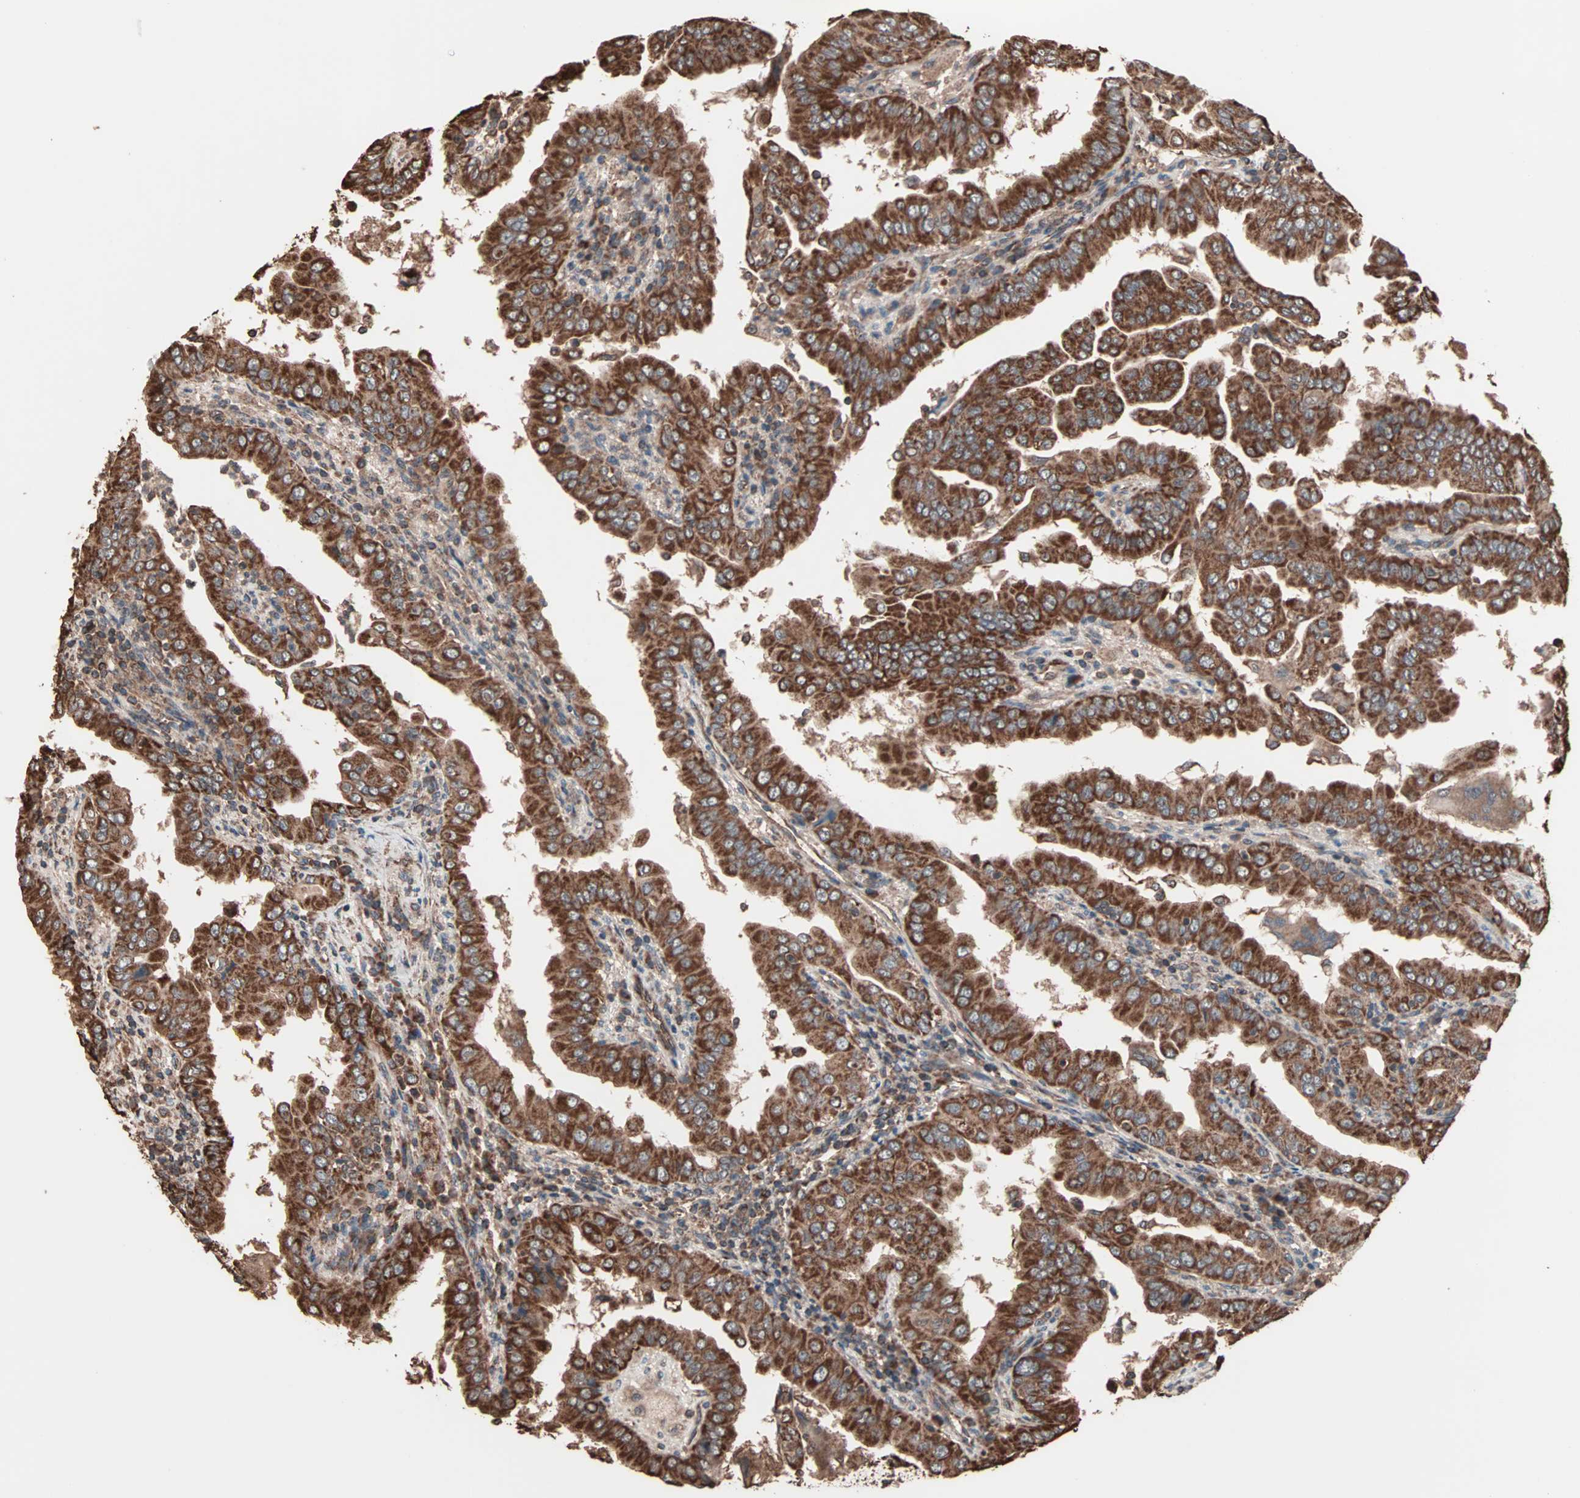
{"staining": {"intensity": "strong", "quantity": ">75%", "location": "cytoplasmic/membranous"}, "tissue": "thyroid cancer", "cell_type": "Tumor cells", "image_type": "cancer", "snomed": [{"axis": "morphology", "description": "Papillary adenocarcinoma, NOS"}, {"axis": "topography", "description": "Thyroid gland"}], "caption": "Immunohistochemistry of human papillary adenocarcinoma (thyroid) displays high levels of strong cytoplasmic/membranous expression in approximately >75% of tumor cells.", "gene": "MRPL2", "patient": {"sex": "male", "age": 33}}